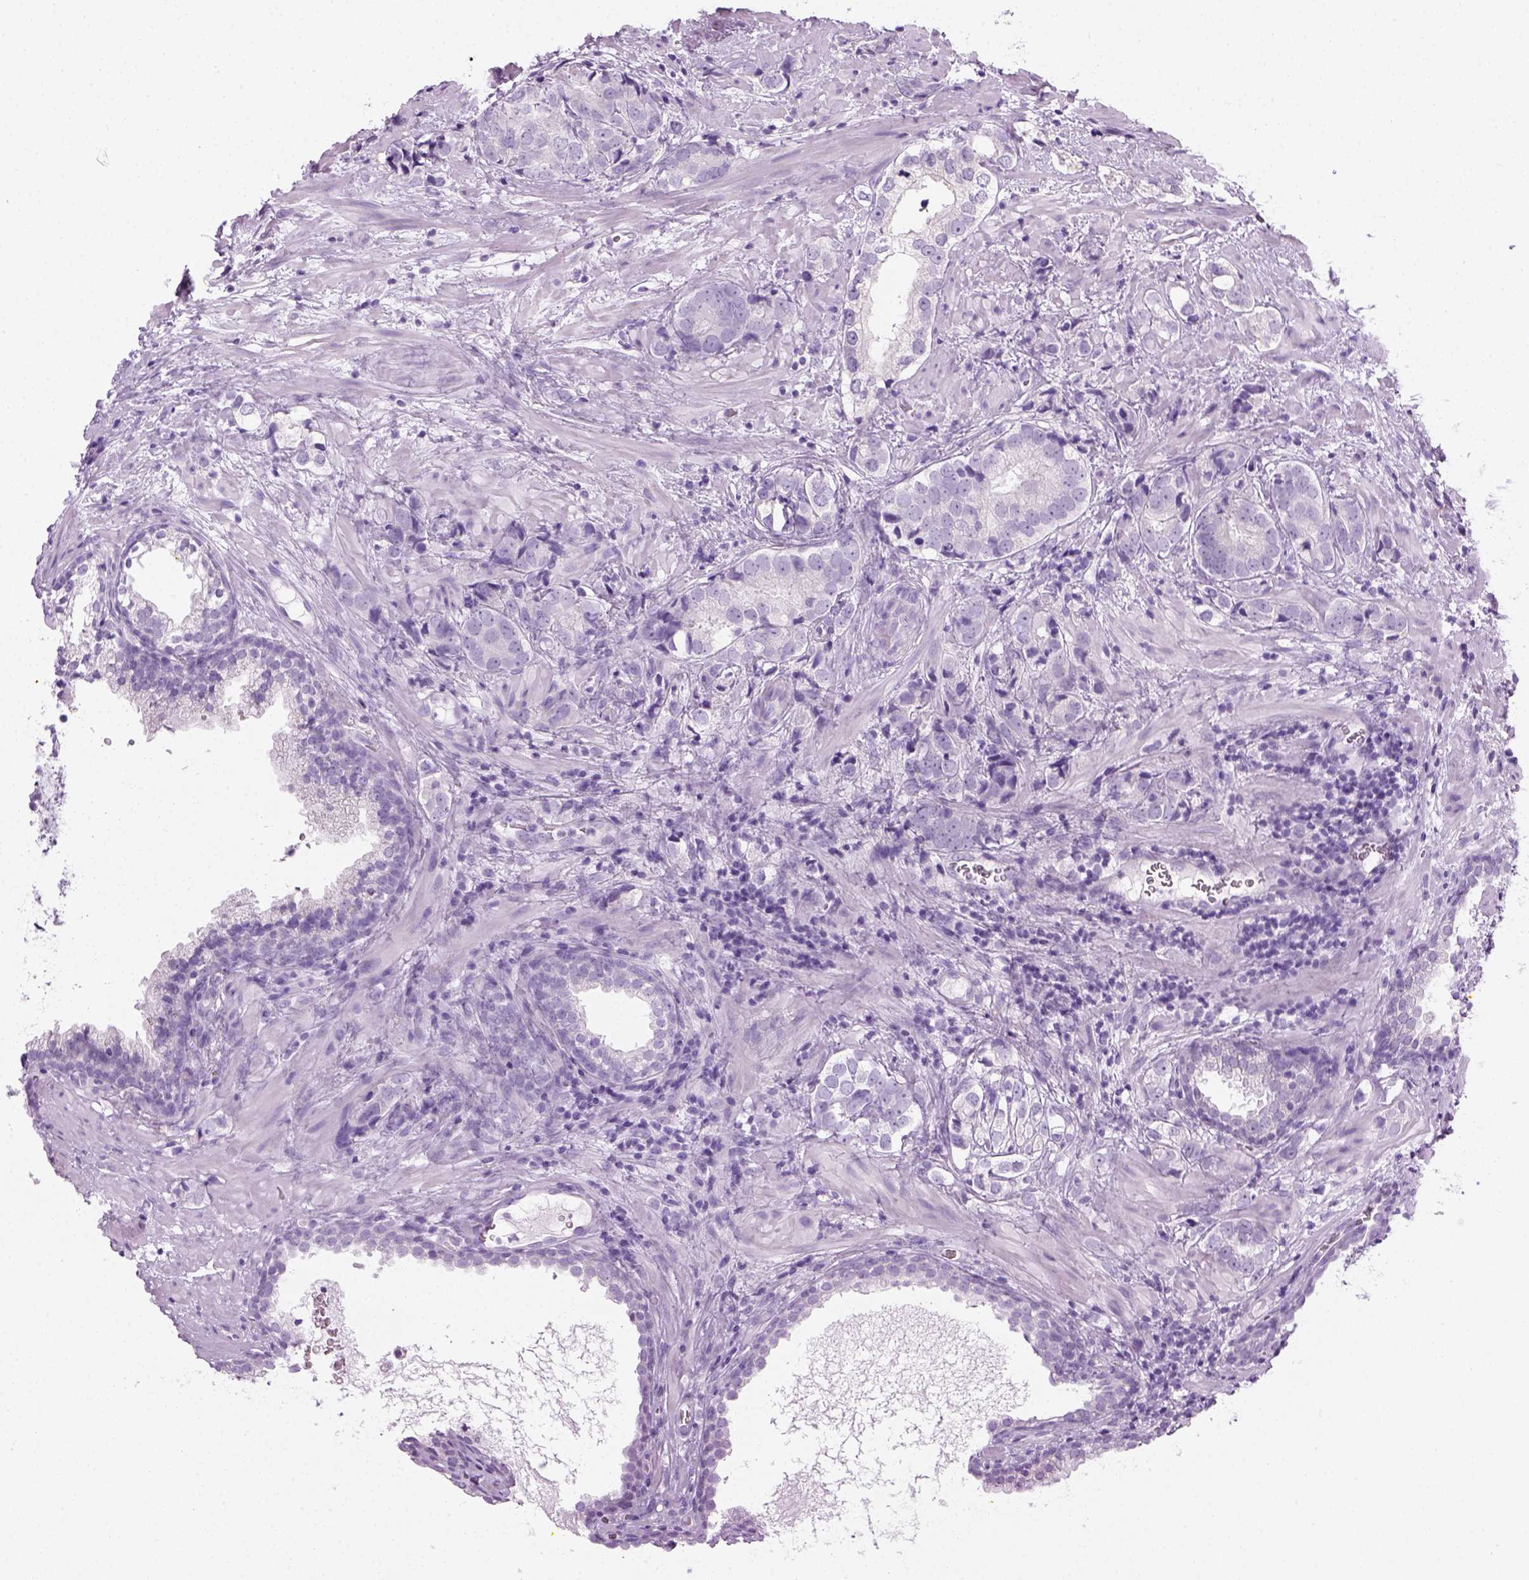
{"staining": {"intensity": "negative", "quantity": "none", "location": "none"}, "tissue": "prostate cancer", "cell_type": "Tumor cells", "image_type": "cancer", "snomed": [{"axis": "morphology", "description": "Adenocarcinoma, NOS"}, {"axis": "topography", "description": "Prostate and seminal vesicle, NOS"}], "caption": "The immunohistochemistry micrograph has no significant expression in tumor cells of prostate adenocarcinoma tissue.", "gene": "CIBAR2", "patient": {"sex": "male", "age": 63}}